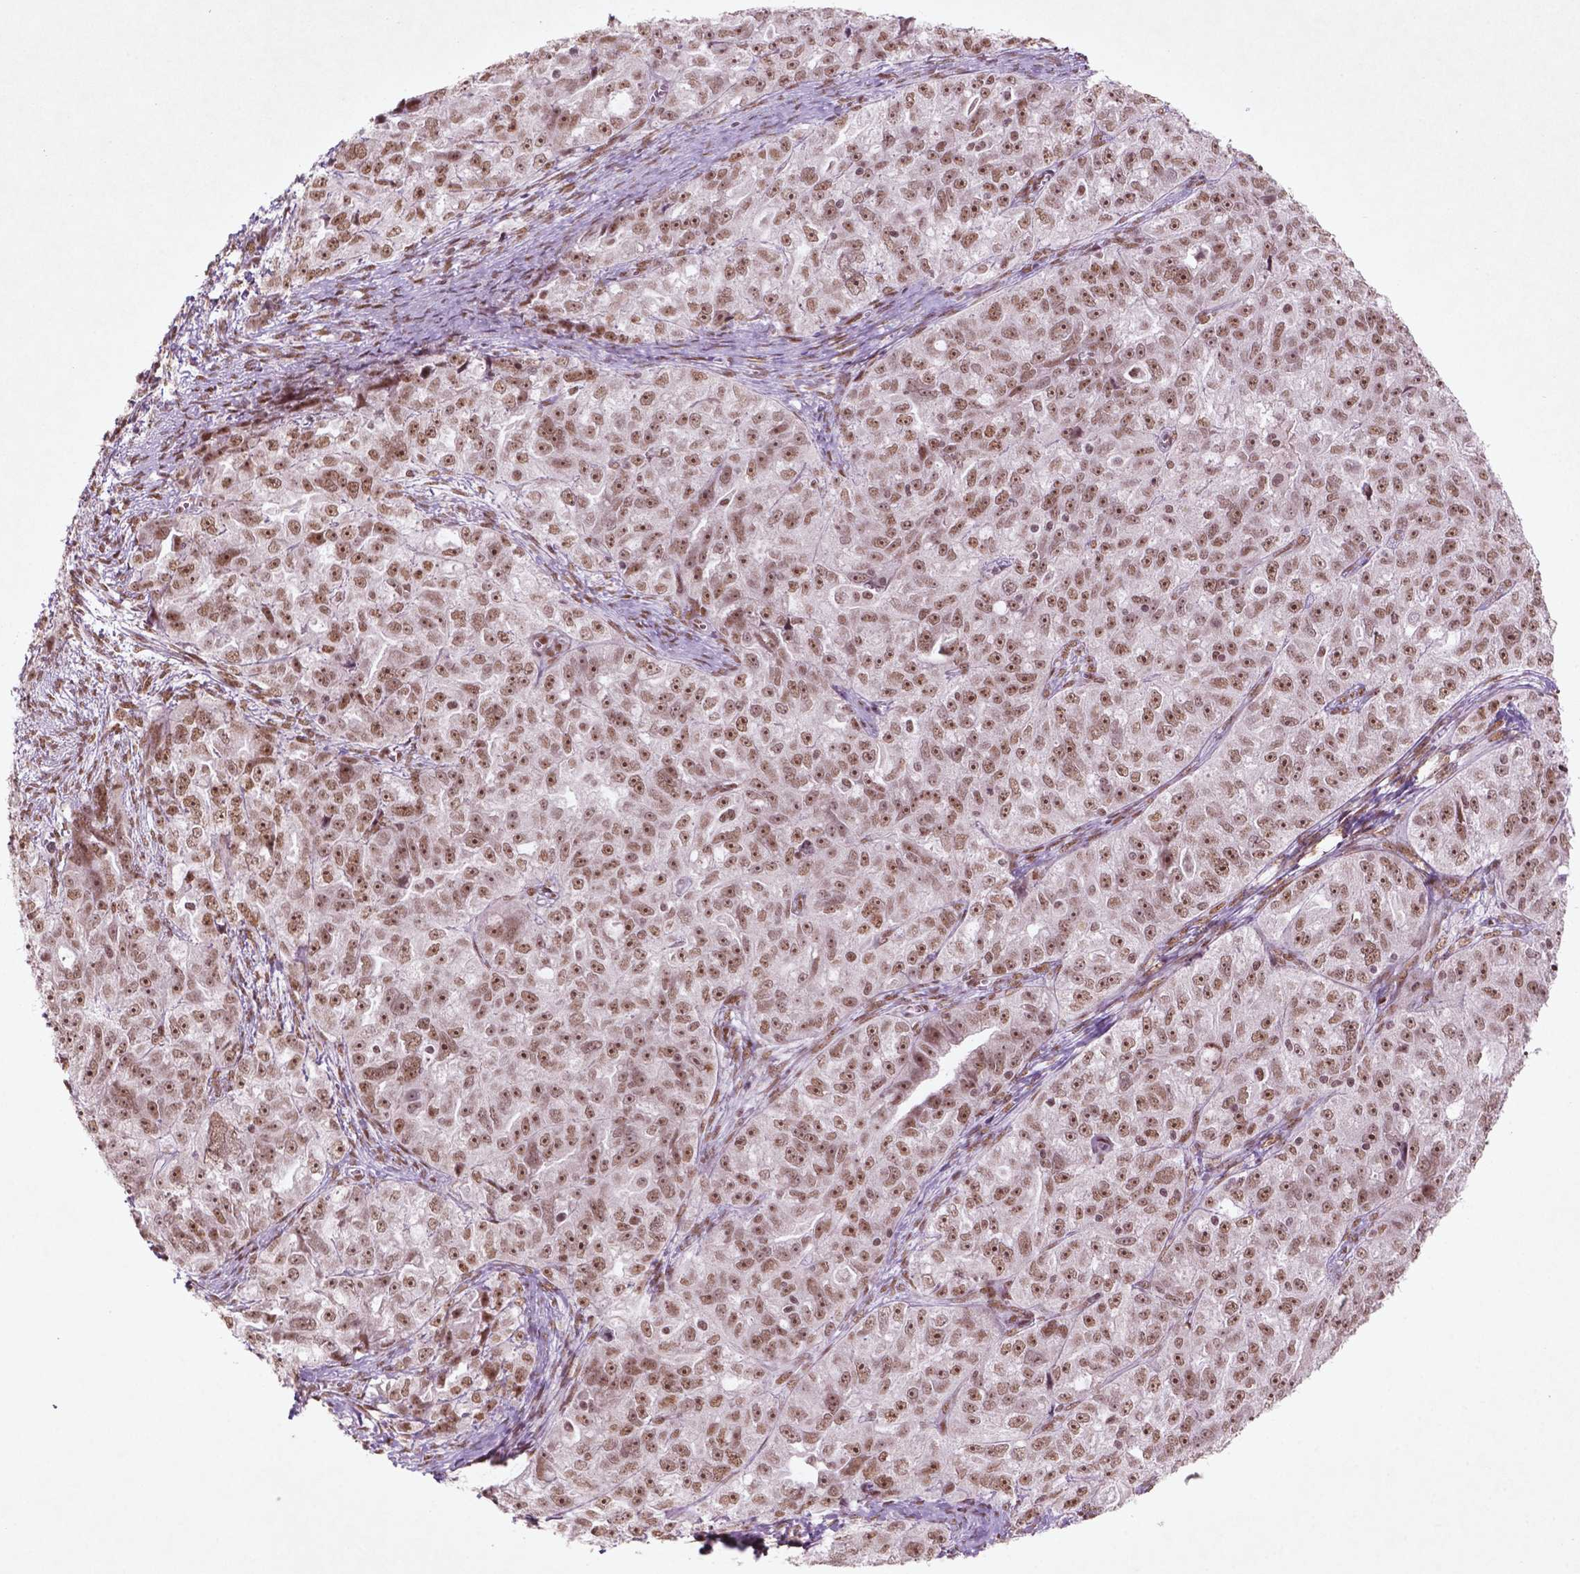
{"staining": {"intensity": "moderate", "quantity": ">75%", "location": "nuclear"}, "tissue": "ovarian cancer", "cell_type": "Tumor cells", "image_type": "cancer", "snomed": [{"axis": "morphology", "description": "Cystadenocarcinoma, serous, NOS"}, {"axis": "topography", "description": "Ovary"}], "caption": "A medium amount of moderate nuclear positivity is appreciated in approximately >75% of tumor cells in ovarian cancer tissue.", "gene": "HMG20B", "patient": {"sex": "female", "age": 51}}